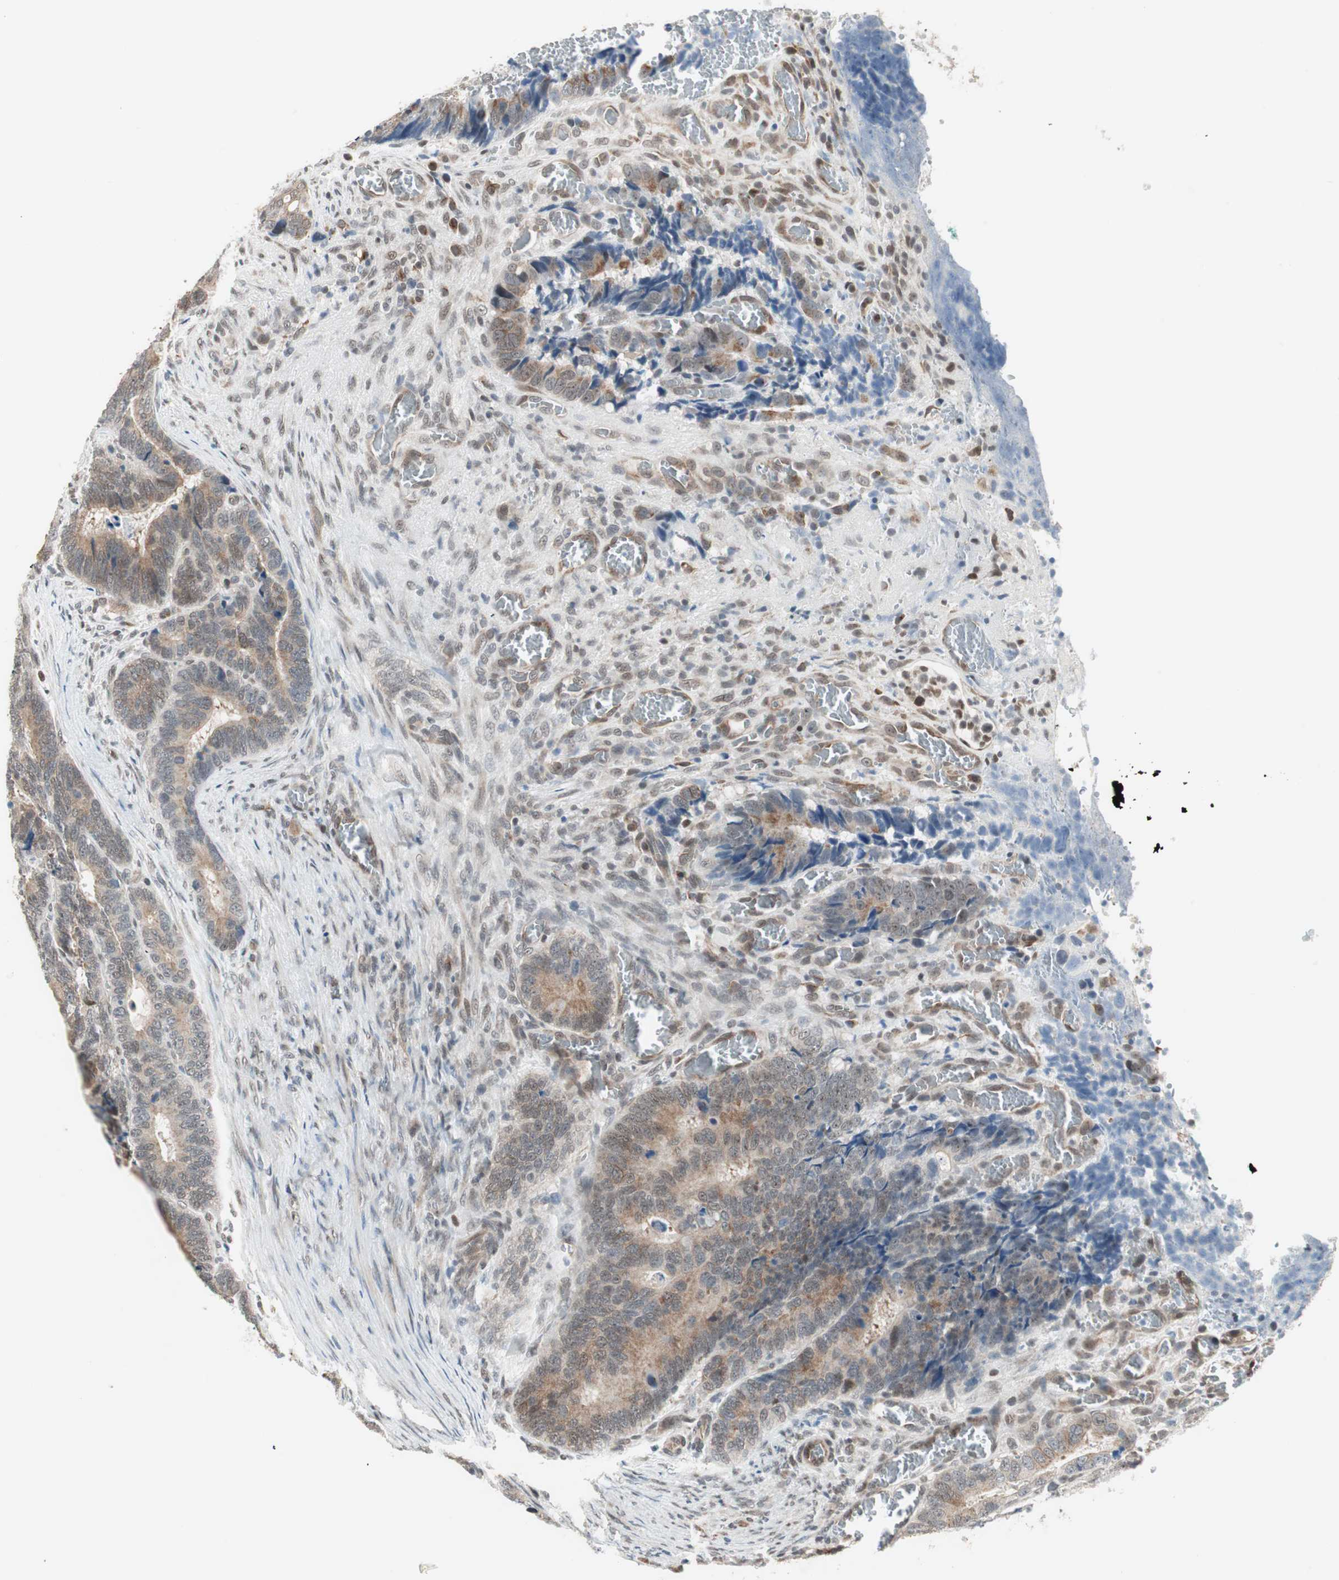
{"staining": {"intensity": "moderate", "quantity": ">75%", "location": "cytoplasmic/membranous,nuclear"}, "tissue": "colorectal cancer", "cell_type": "Tumor cells", "image_type": "cancer", "snomed": [{"axis": "morphology", "description": "Adenocarcinoma, NOS"}, {"axis": "topography", "description": "Colon"}], "caption": "A micrograph showing moderate cytoplasmic/membranous and nuclear expression in about >75% of tumor cells in colorectal cancer (adenocarcinoma), as visualized by brown immunohistochemical staining.", "gene": "ZBTB17", "patient": {"sex": "male", "age": 72}}